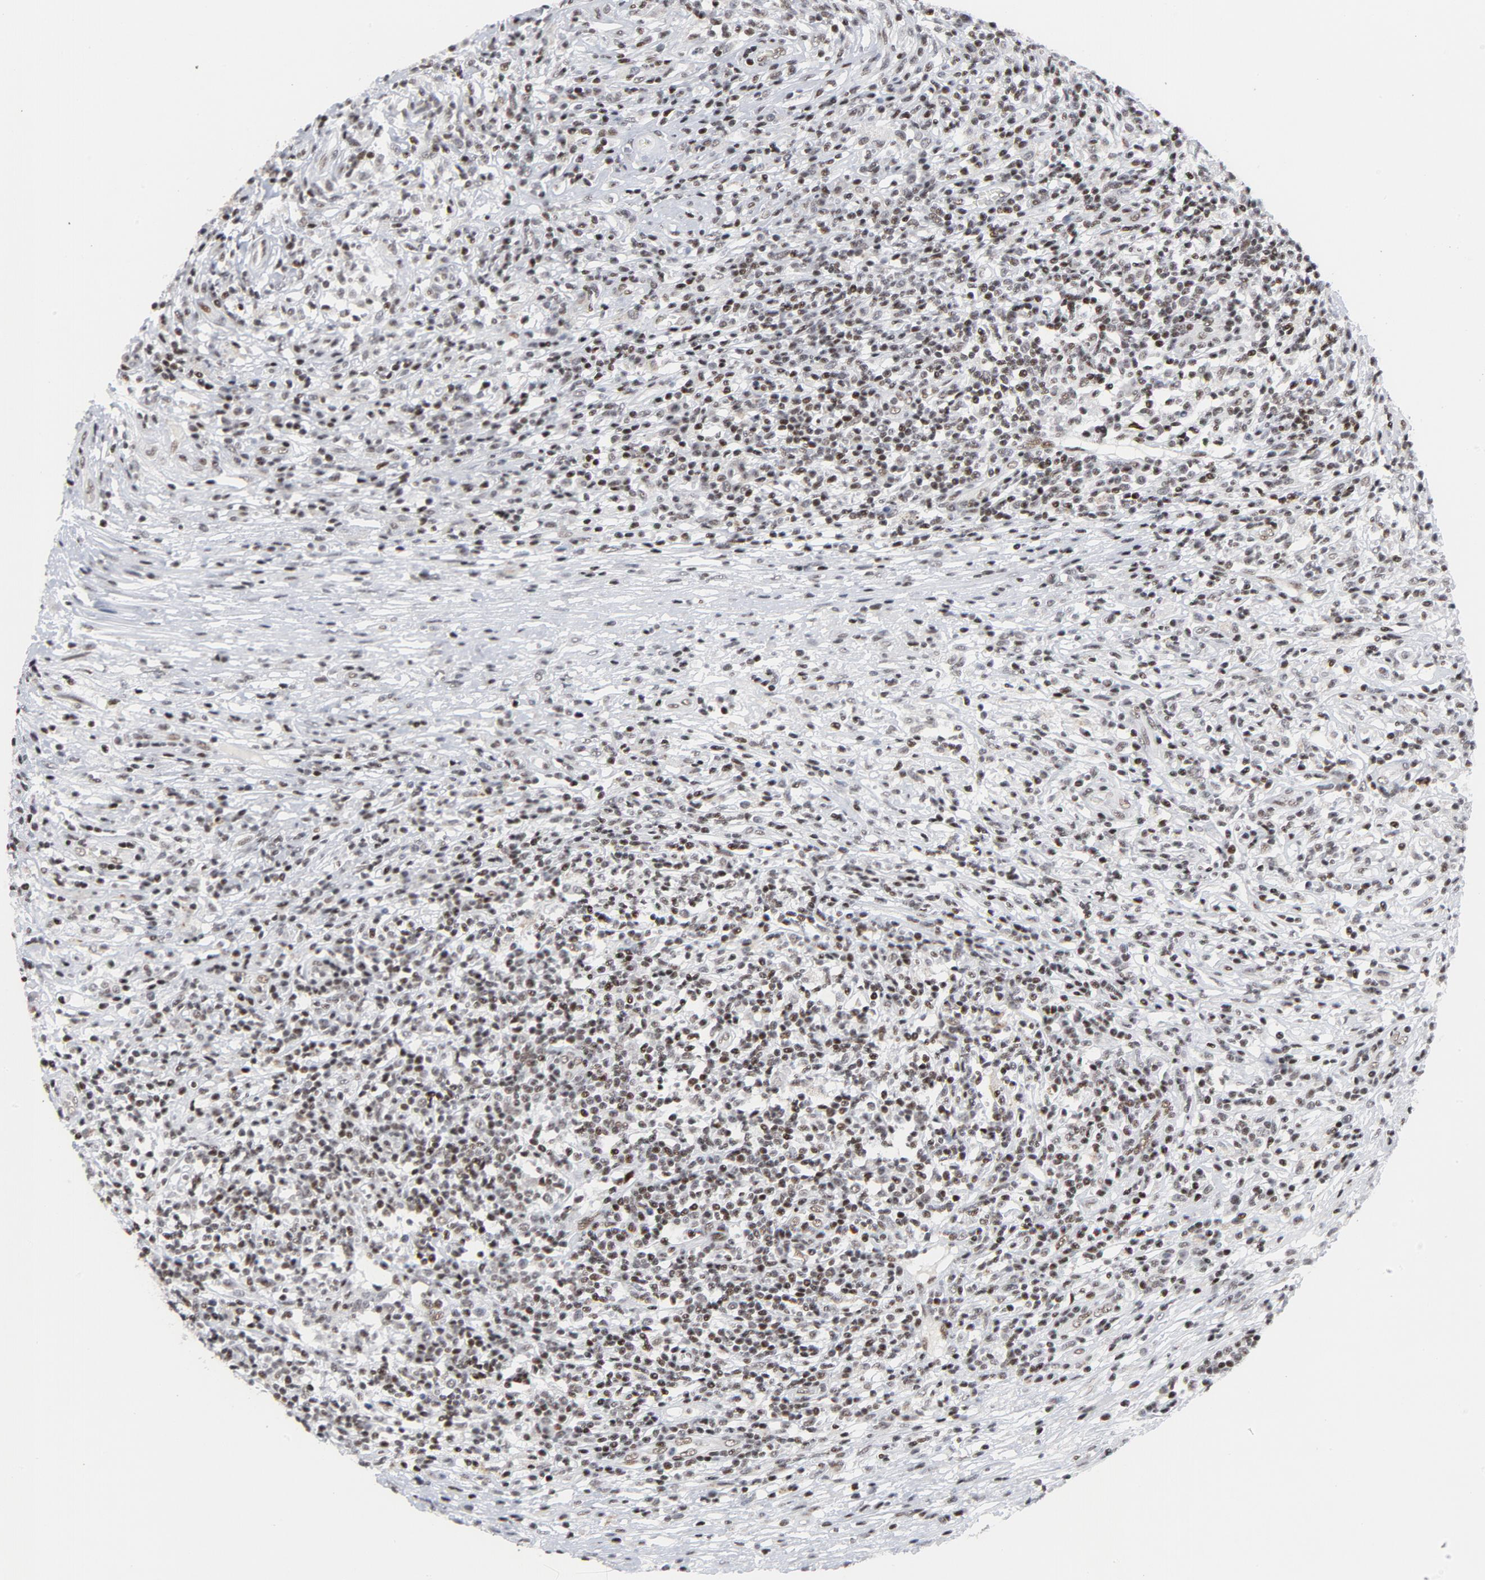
{"staining": {"intensity": "weak", "quantity": ">75%", "location": "nuclear"}, "tissue": "lymphoma", "cell_type": "Tumor cells", "image_type": "cancer", "snomed": [{"axis": "morphology", "description": "Malignant lymphoma, non-Hodgkin's type, High grade"}, {"axis": "topography", "description": "Lymph node"}], "caption": "Malignant lymphoma, non-Hodgkin's type (high-grade) was stained to show a protein in brown. There is low levels of weak nuclear positivity in about >75% of tumor cells.", "gene": "GABPA", "patient": {"sex": "female", "age": 84}}